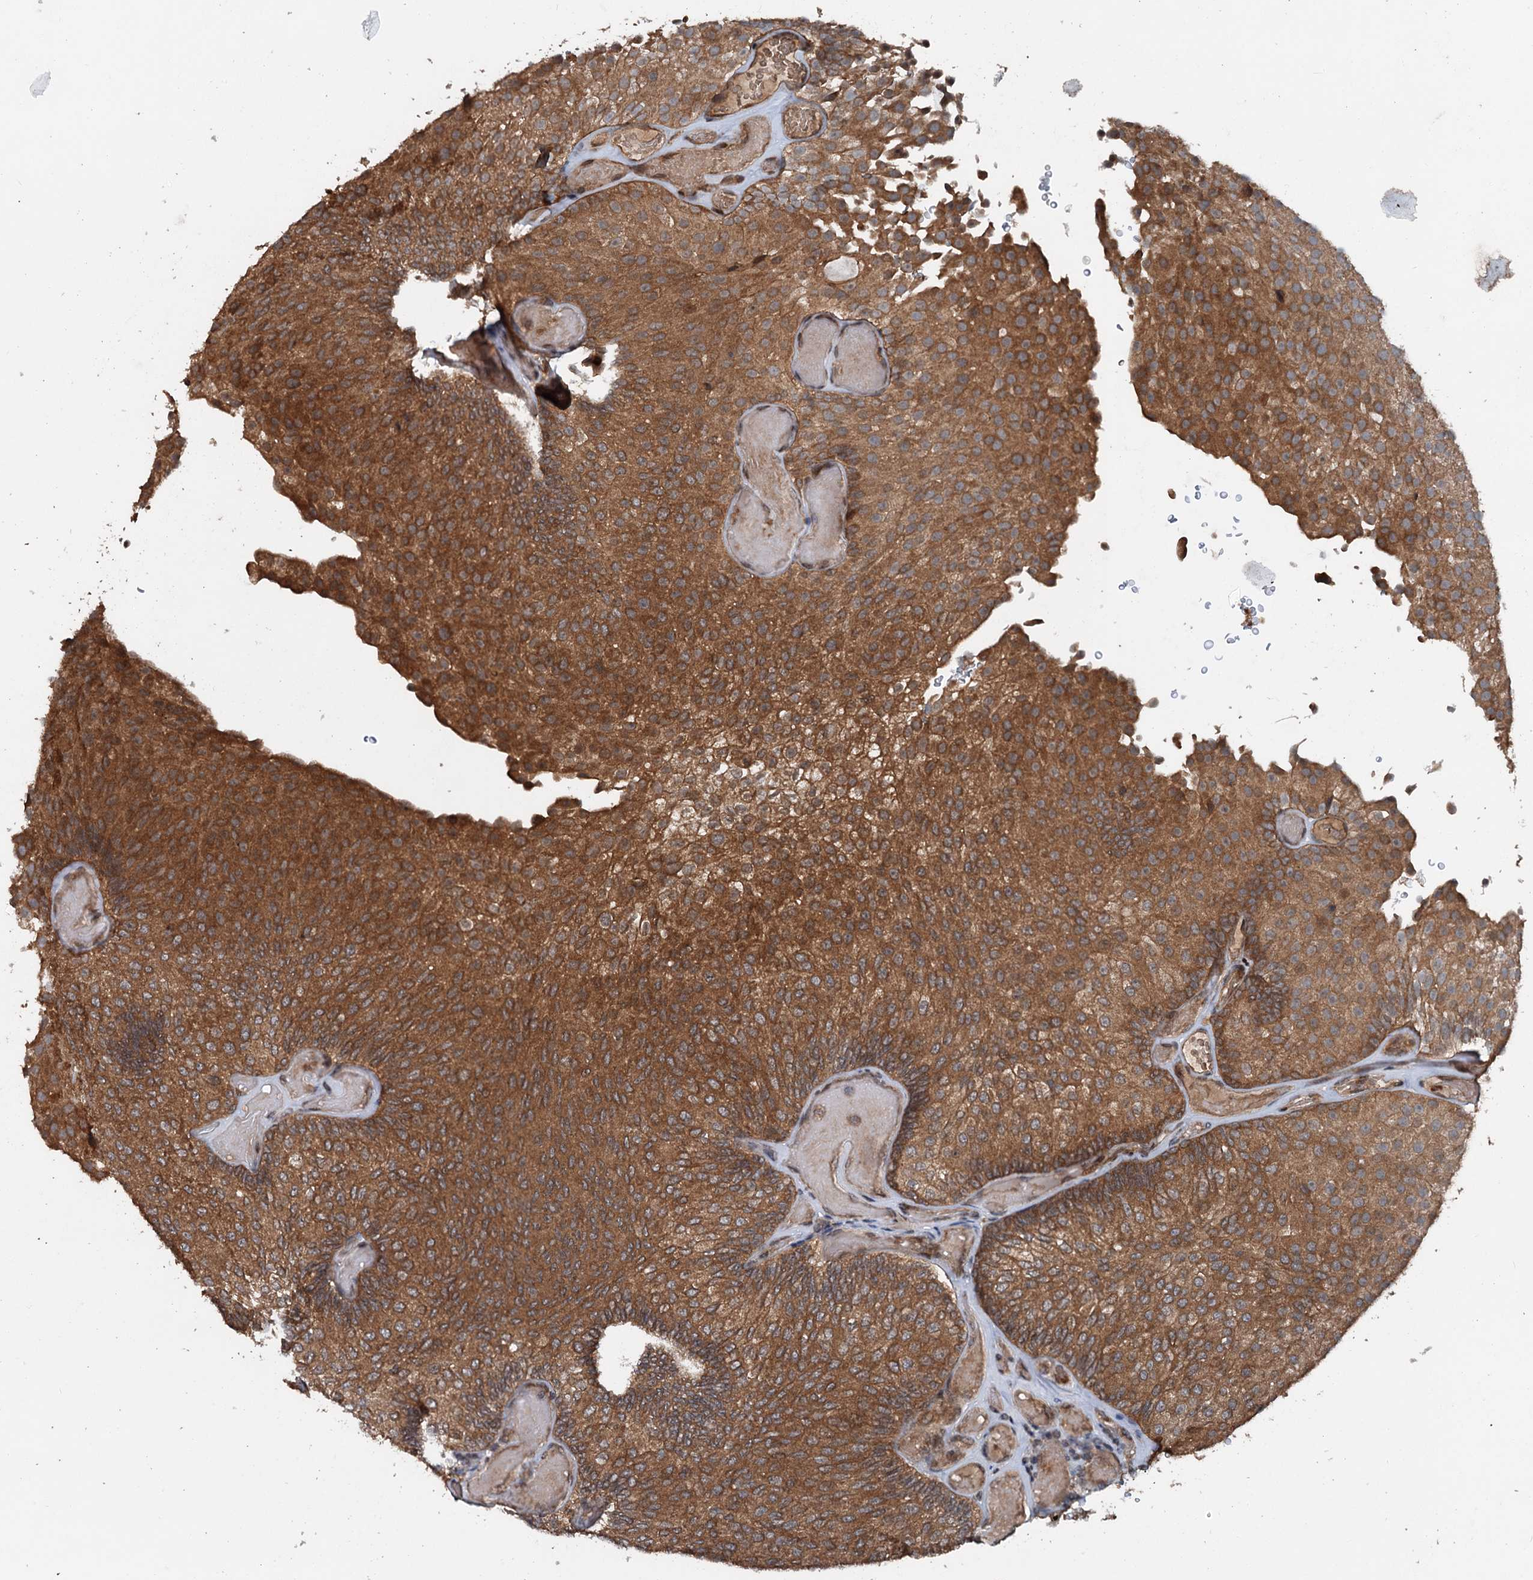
{"staining": {"intensity": "strong", "quantity": ">75%", "location": "cytoplasmic/membranous"}, "tissue": "urothelial cancer", "cell_type": "Tumor cells", "image_type": "cancer", "snomed": [{"axis": "morphology", "description": "Urothelial carcinoma, Low grade"}, {"axis": "topography", "description": "Urinary bladder"}], "caption": "Strong cytoplasmic/membranous staining is appreciated in approximately >75% of tumor cells in urothelial carcinoma (low-grade). Immunohistochemistry stains the protein in brown and the nuclei are stained blue.", "gene": "N4BP2L2", "patient": {"sex": "male", "age": 78}}